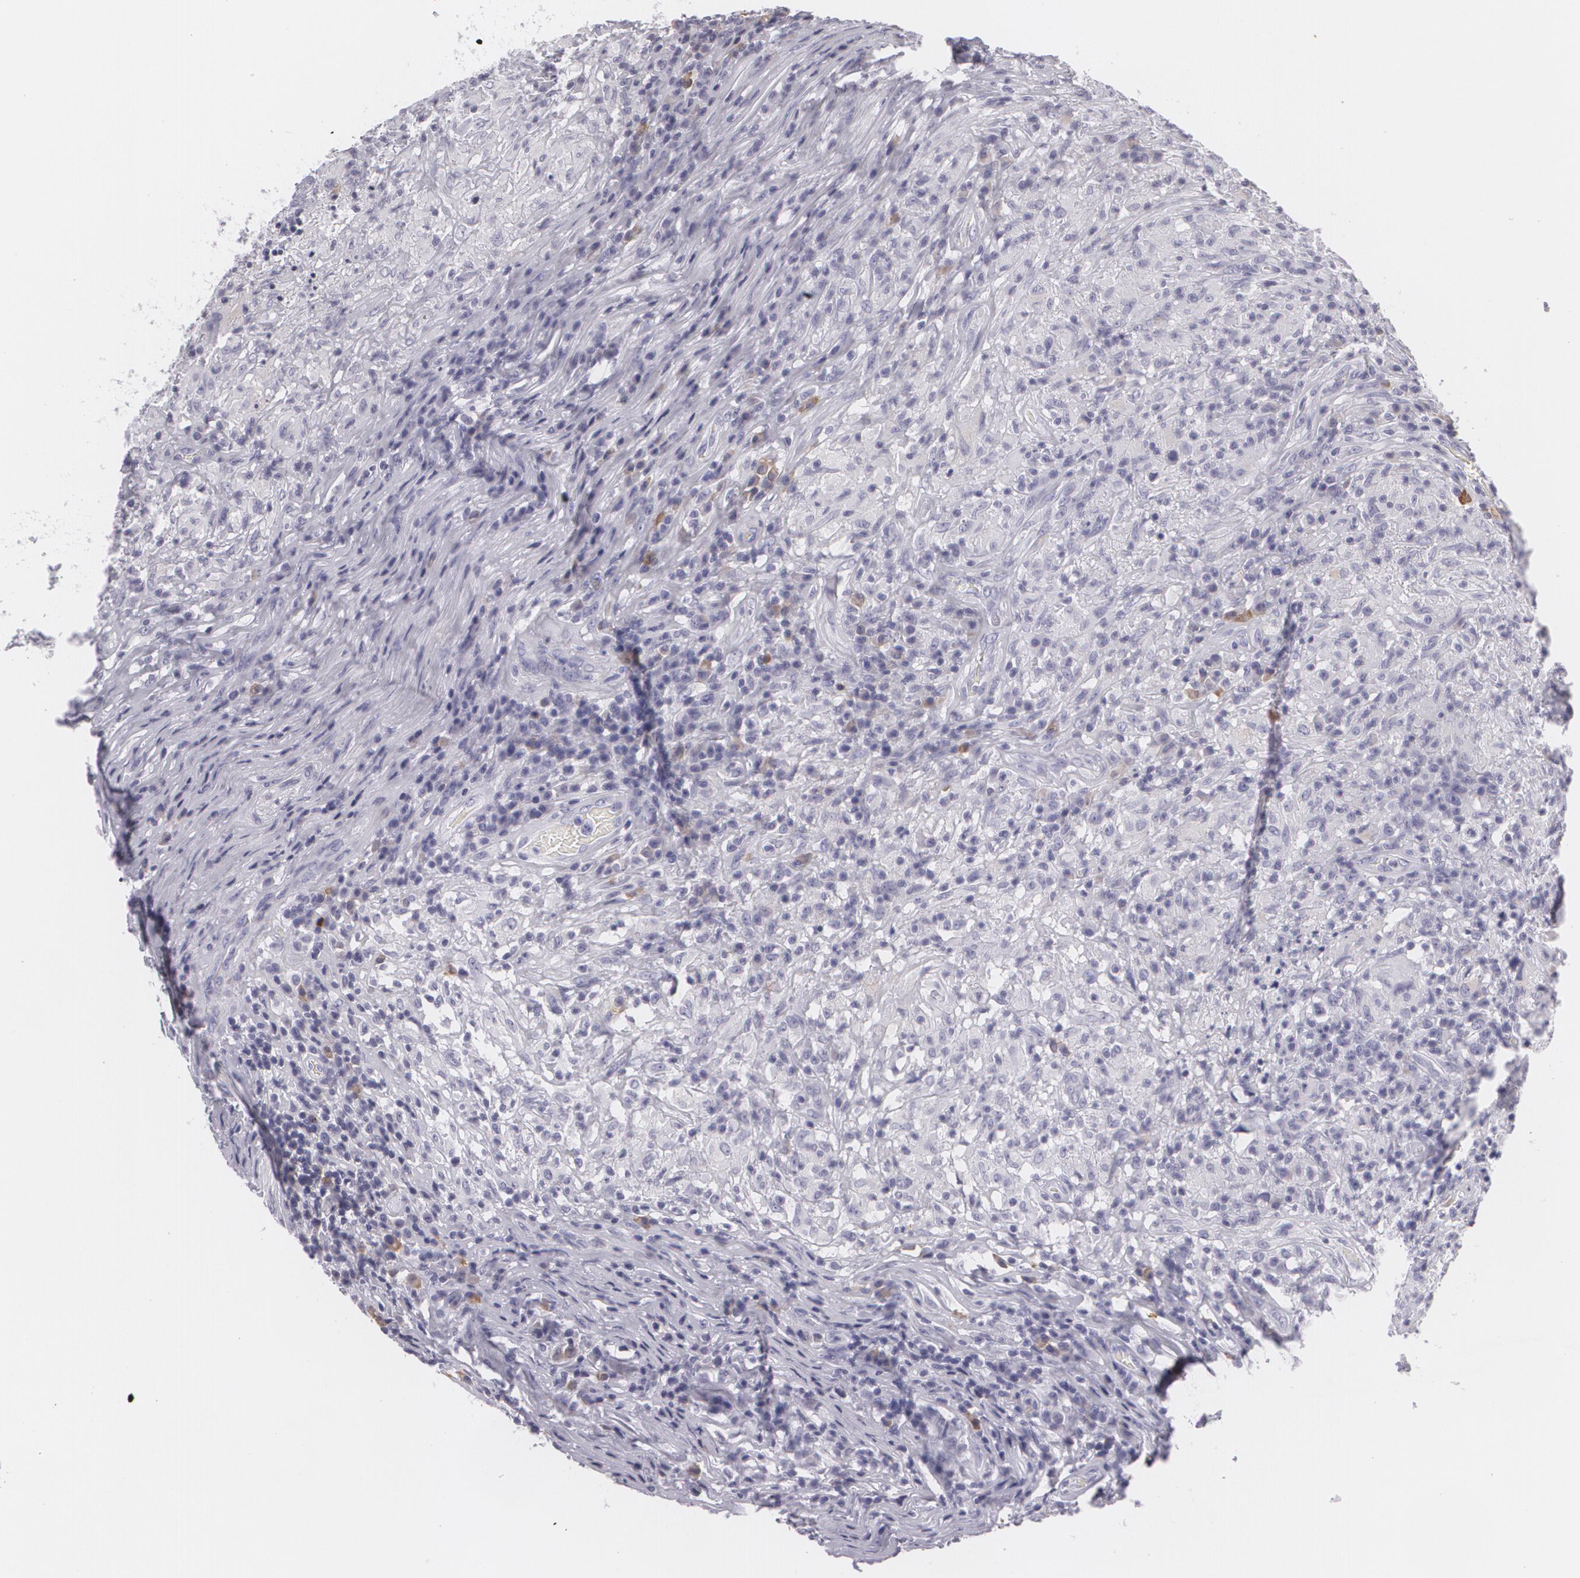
{"staining": {"intensity": "negative", "quantity": "none", "location": "none"}, "tissue": "testis cancer", "cell_type": "Tumor cells", "image_type": "cancer", "snomed": [{"axis": "morphology", "description": "Seminoma, NOS"}, {"axis": "topography", "description": "Testis"}], "caption": "Immunohistochemical staining of testis cancer displays no significant staining in tumor cells. (Stains: DAB IHC with hematoxylin counter stain, Microscopy: brightfield microscopy at high magnification).", "gene": "MAP2", "patient": {"sex": "male", "age": 34}}